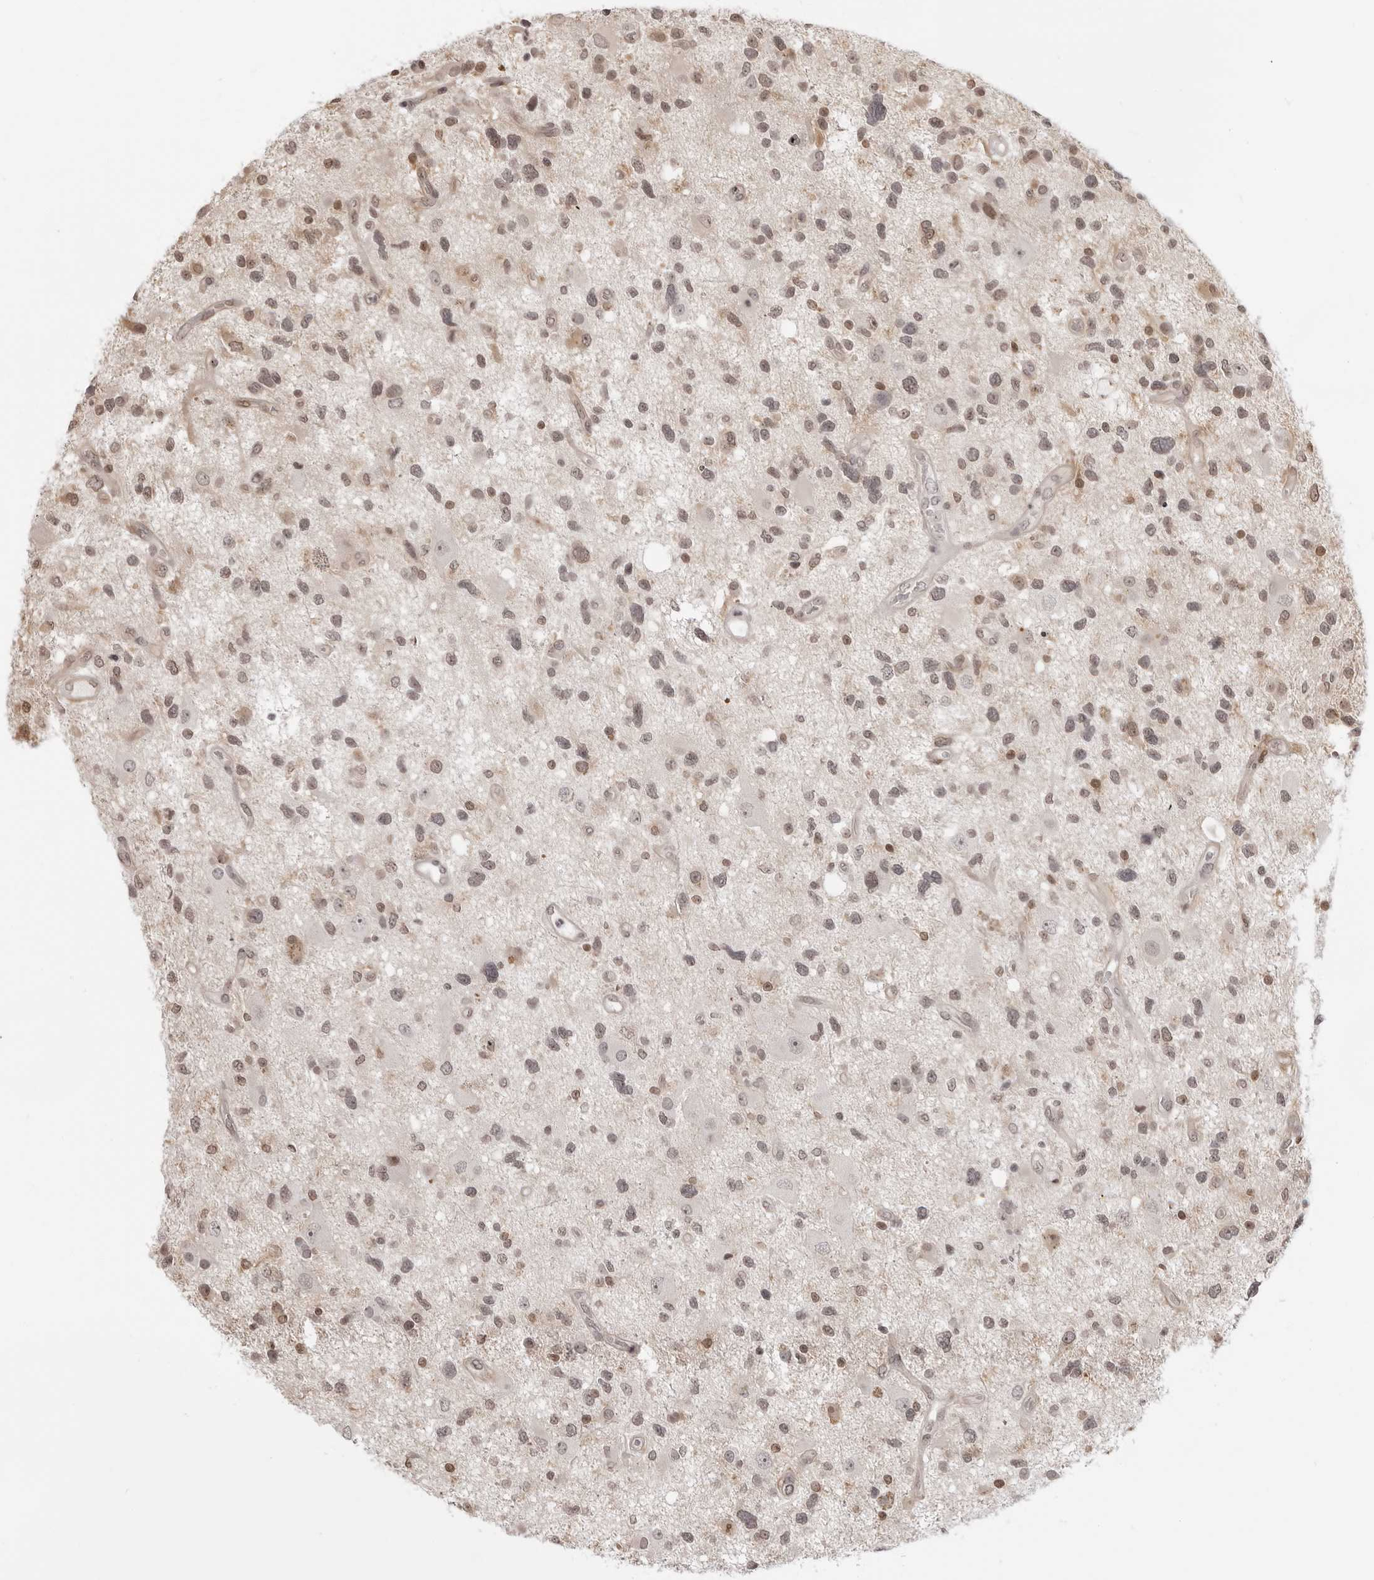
{"staining": {"intensity": "weak", "quantity": "25%-75%", "location": "nuclear"}, "tissue": "glioma", "cell_type": "Tumor cells", "image_type": "cancer", "snomed": [{"axis": "morphology", "description": "Glioma, malignant, High grade"}, {"axis": "topography", "description": "Brain"}], "caption": "Glioma stained with immunohistochemistry exhibits weak nuclear expression in about 25%-75% of tumor cells.", "gene": "SRGAP2", "patient": {"sex": "male", "age": 33}}